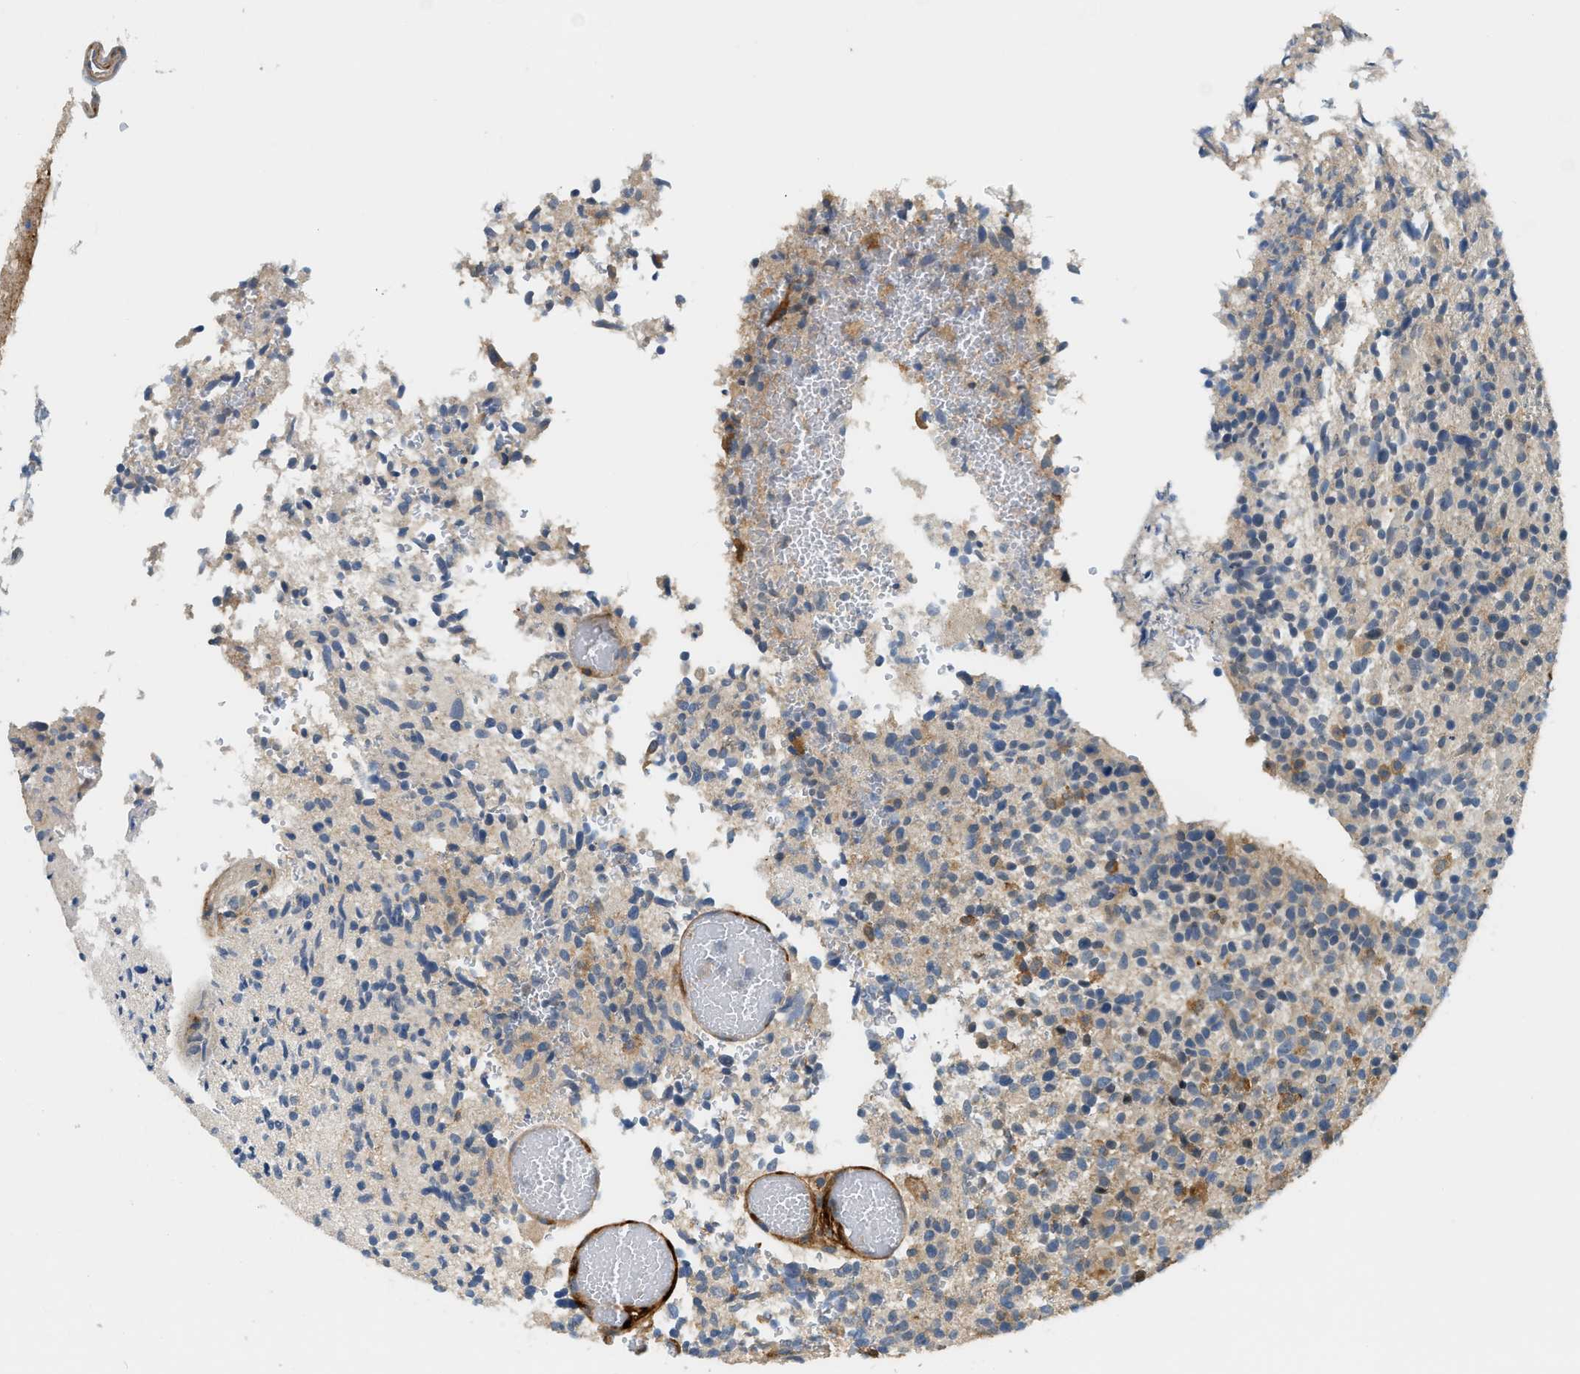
{"staining": {"intensity": "moderate", "quantity": "<25%", "location": "cytoplasmic/membranous"}, "tissue": "glioma", "cell_type": "Tumor cells", "image_type": "cancer", "snomed": [{"axis": "morphology", "description": "Glioma, malignant, High grade"}, {"axis": "topography", "description": "Brain"}], "caption": "High-power microscopy captured an IHC image of malignant glioma (high-grade), revealing moderate cytoplasmic/membranous staining in approximately <25% of tumor cells.", "gene": "PDCL3", "patient": {"sex": "male", "age": 72}}